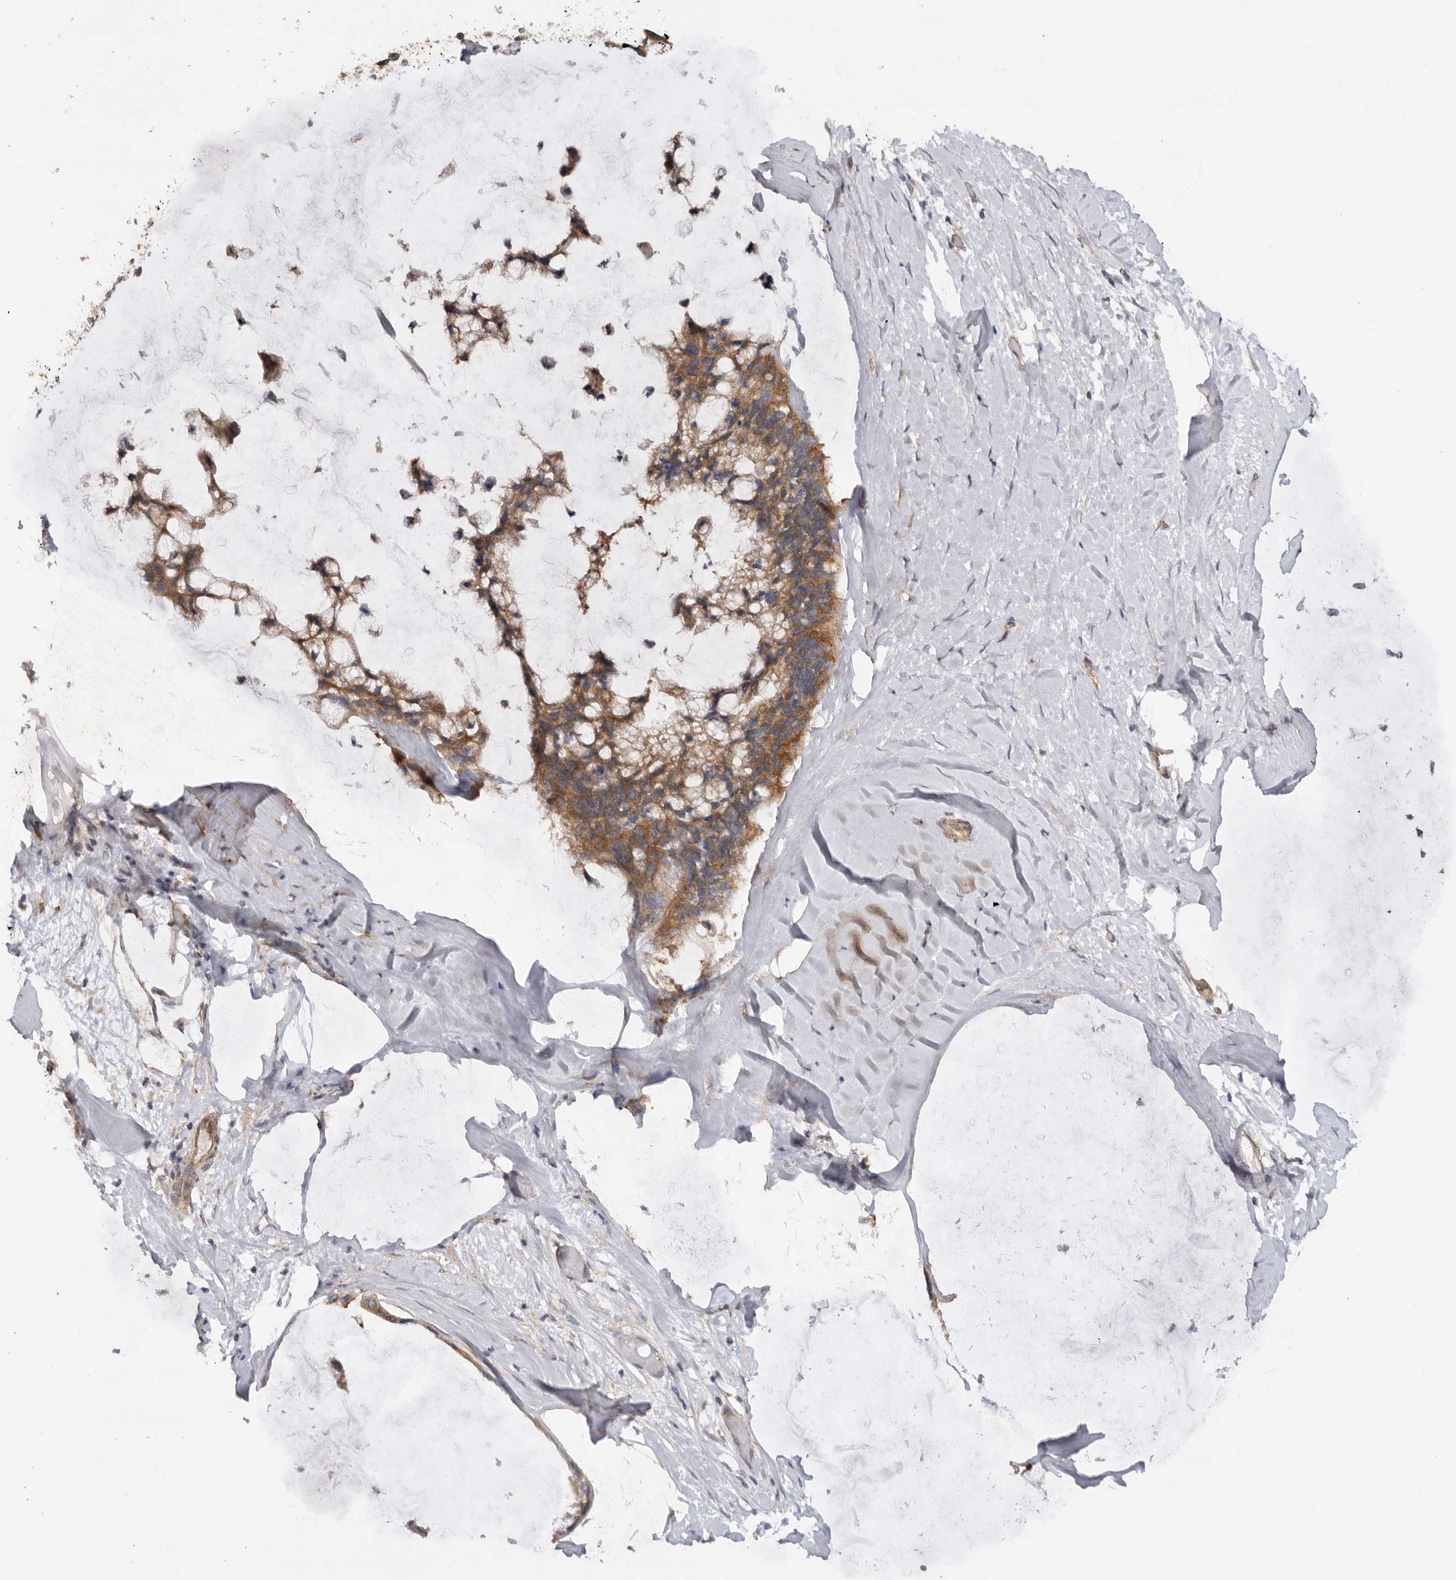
{"staining": {"intensity": "moderate", "quantity": ">75%", "location": "cytoplasmic/membranous"}, "tissue": "ovarian cancer", "cell_type": "Tumor cells", "image_type": "cancer", "snomed": [{"axis": "morphology", "description": "Cystadenocarcinoma, mucinous, NOS"}, {"axis": "topography", "description": "Ovary"}], "caption": "A histopathology image of mucinous cystadenocarcinoma (ovarian) stained for a protein reveals moderate cytoplasmic/membranous brown staining in tumor cells.", "gene": "PODXL2", "patient": {"sex": "female", "age": 39}}